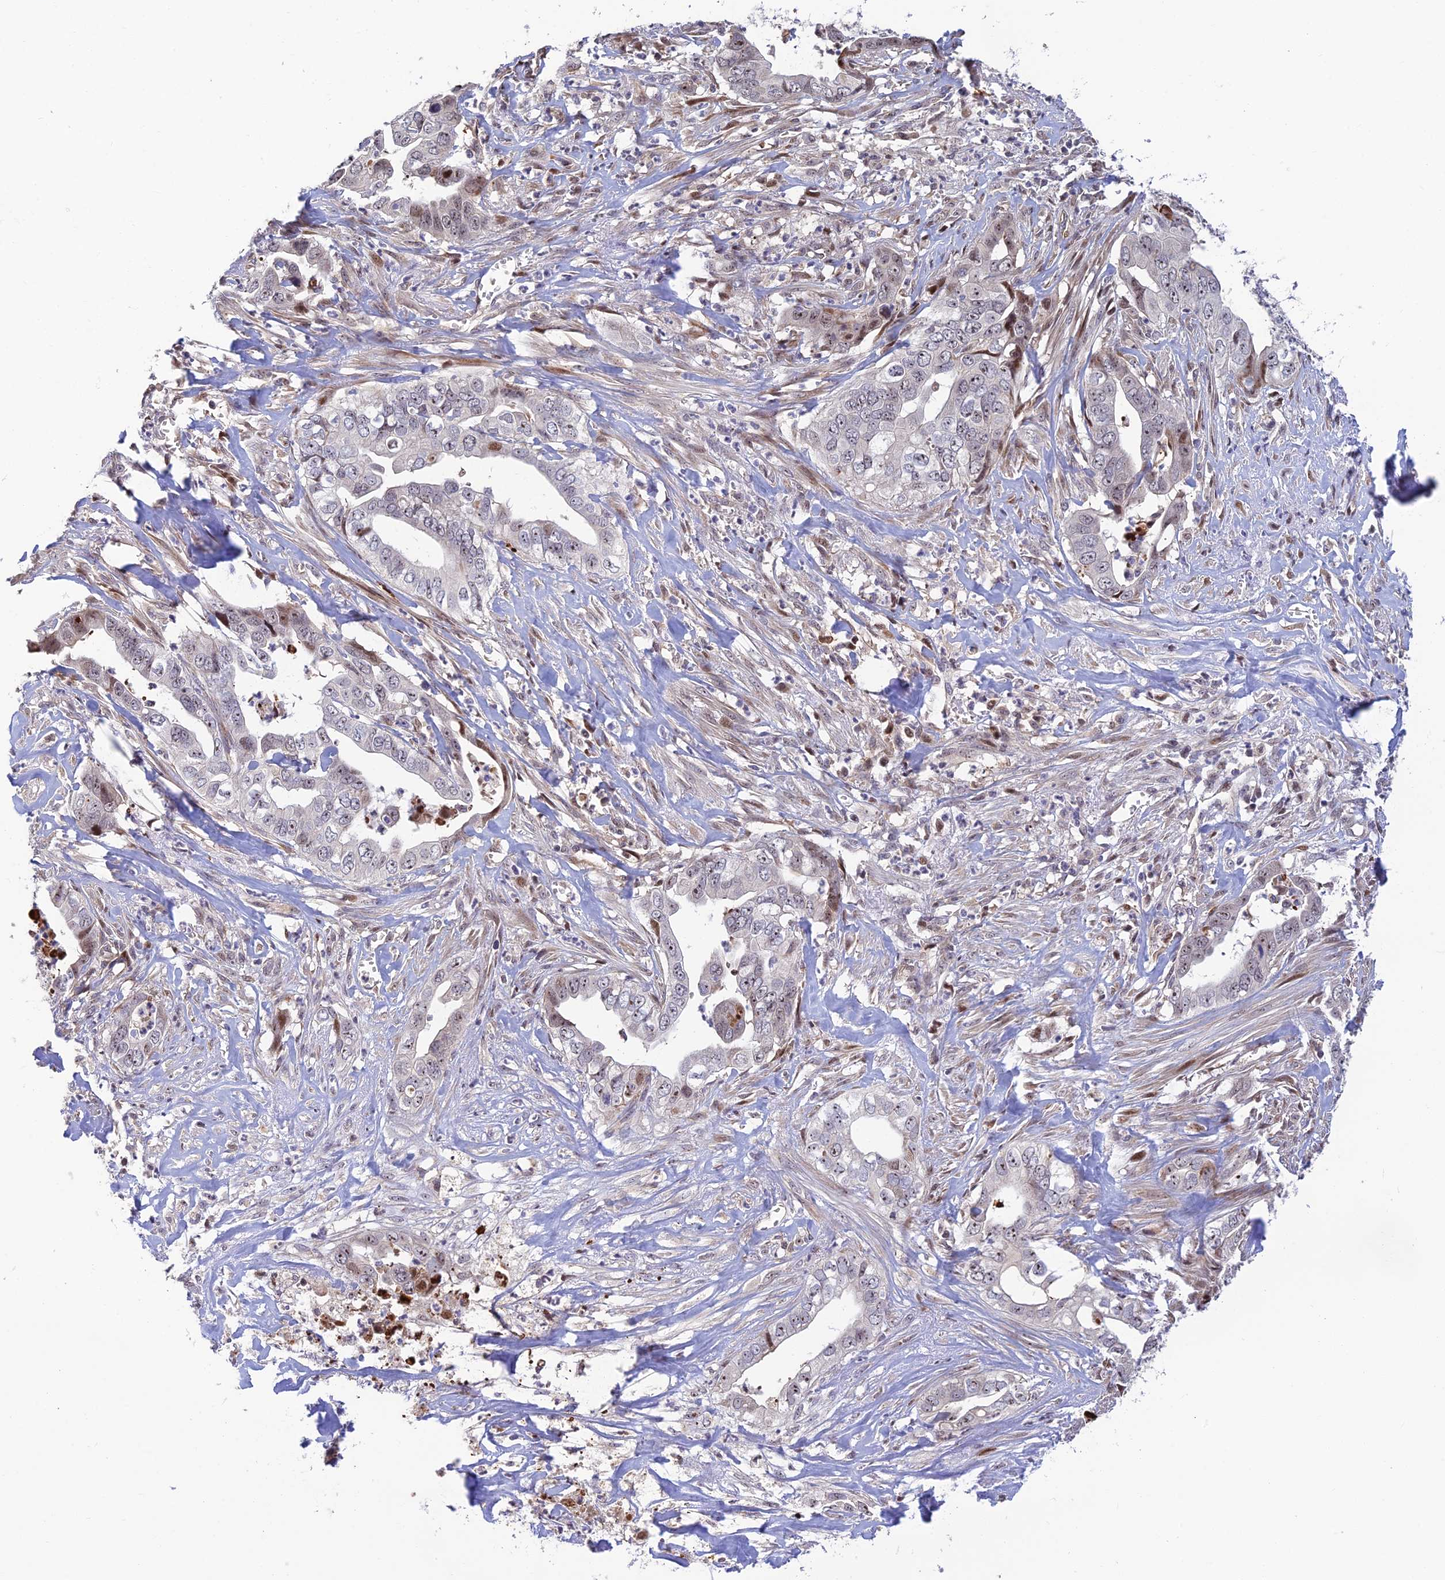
{"staining": {"intensity": "negative", "quantity": "none", "location": "none"}, "tissue": "liver cancer", "cell_type": "Tumor cells", "image_type": "cancer", "snomed": [{"axis": "morphology", "description": "Cholangiocarcinoma"}, {"axis": "topography", "description": "Liver"}], "caption": "Immunohistochemistry (IHC) histopathology image of neoplastic tissue: liver cholangiocarcinoma stained with DAB (3,3'-diaminobenzidine) exhibits no significant protein staining in tumor cells. (DAB (3,3'-diaminobenzidine) immunohistochemistry (IHC) visualized using brightfield microscopy, high magnification).", "gene": "UFSP2", "patient": {"sex": "female", "age": 79}}